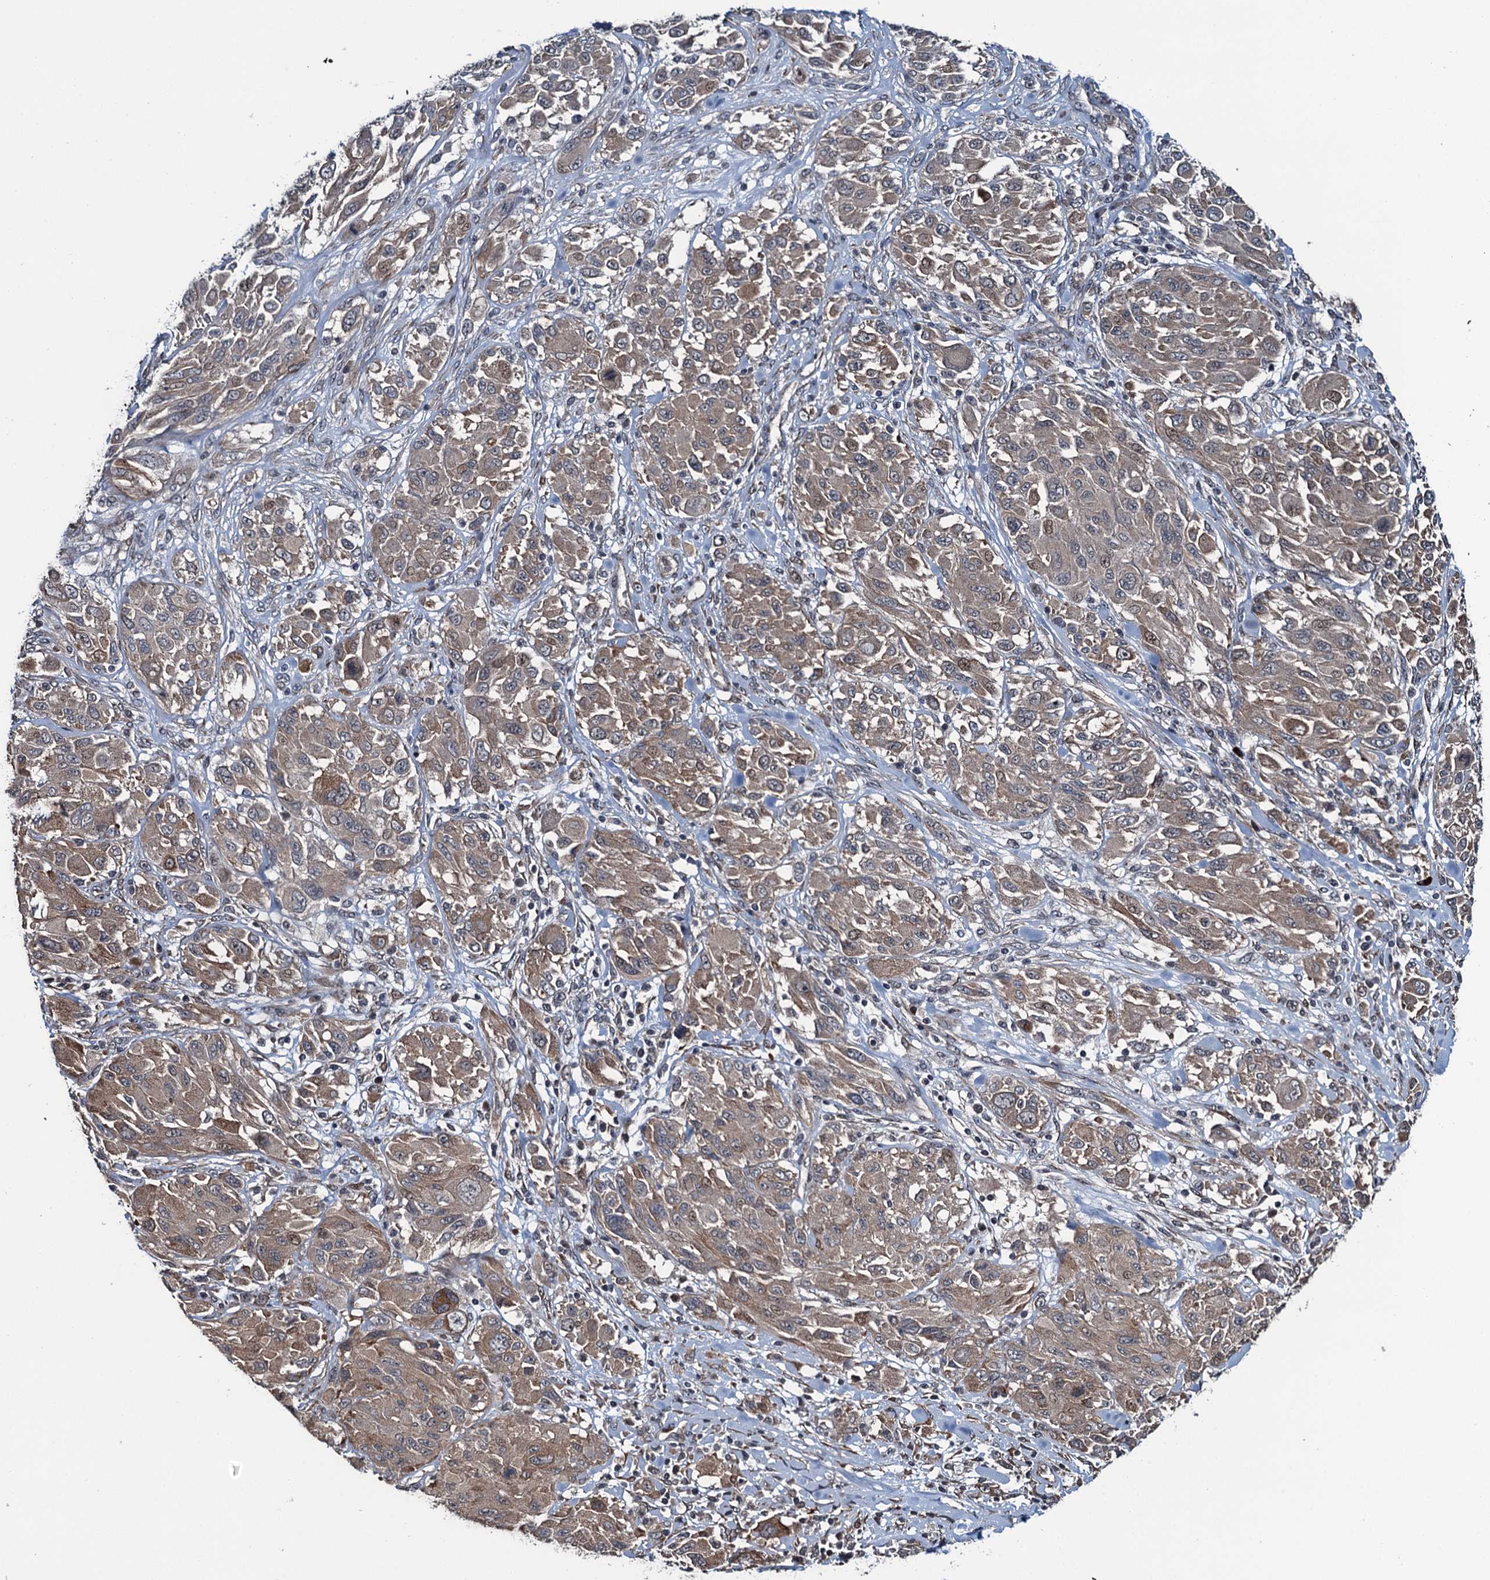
{"staining": {"intensity": "weak", "quantity": ">75%", "location": "cytoplasmic/membranous,nuclear"}, "tissue": "melanoma", "cell_type": "Tumor cells", "image_type": "cancer", "snomed": [{"axis": "morphology", "description": "Malignant melanoma, NOS"}, {"axis": "topography", "description": "Skin"}], "caption": "Immunohistochemistry (IHC) photomicrograph of human melanoma stained for a protein (brown), which demonstrates low levels of weak cytoplasmic/membranous and nuclear expression in approximately >75% of tumor cells.", "gene": "WHAMM", "patient": {"sex": "female", "age": 91}}